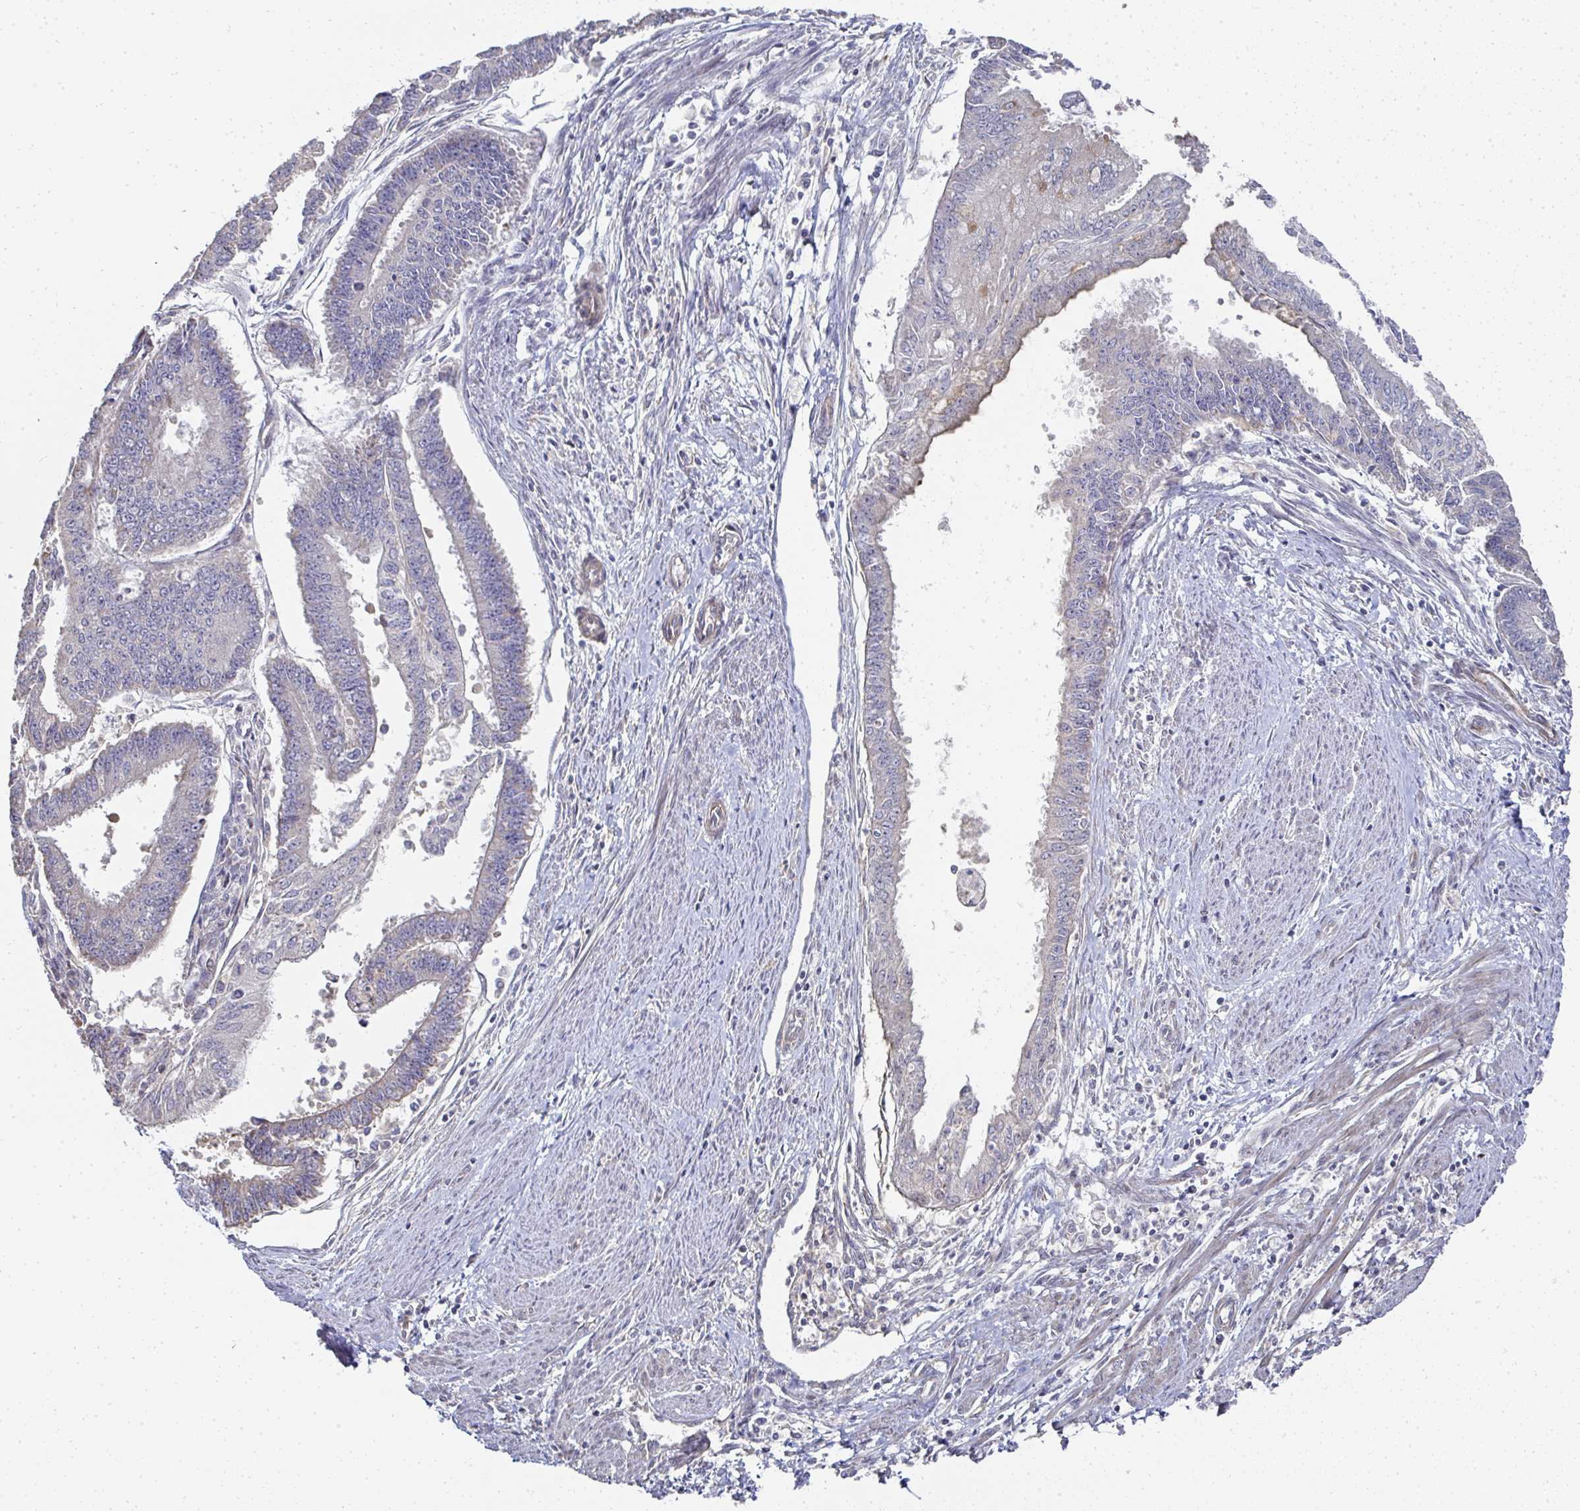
{"staining": {"intensity": "weak", "quantity": "<25%", "location": "cytoplasmic/membranous"}, "tissue": "endometrial cancer", "cell_type": "Tumor cells", "image_type": "cancer", "snomed": [{"axis": "morphology", "description": "Adenocarcinoma, NOS"}, {"axis": "topography", "description": "Endometrium"}], "caption": "A micrograph of human endometrial cancer is negative for staining in tumor cells.", "gene": "AGTPBP1", "patient": {"sex": "female", "age": 73}}